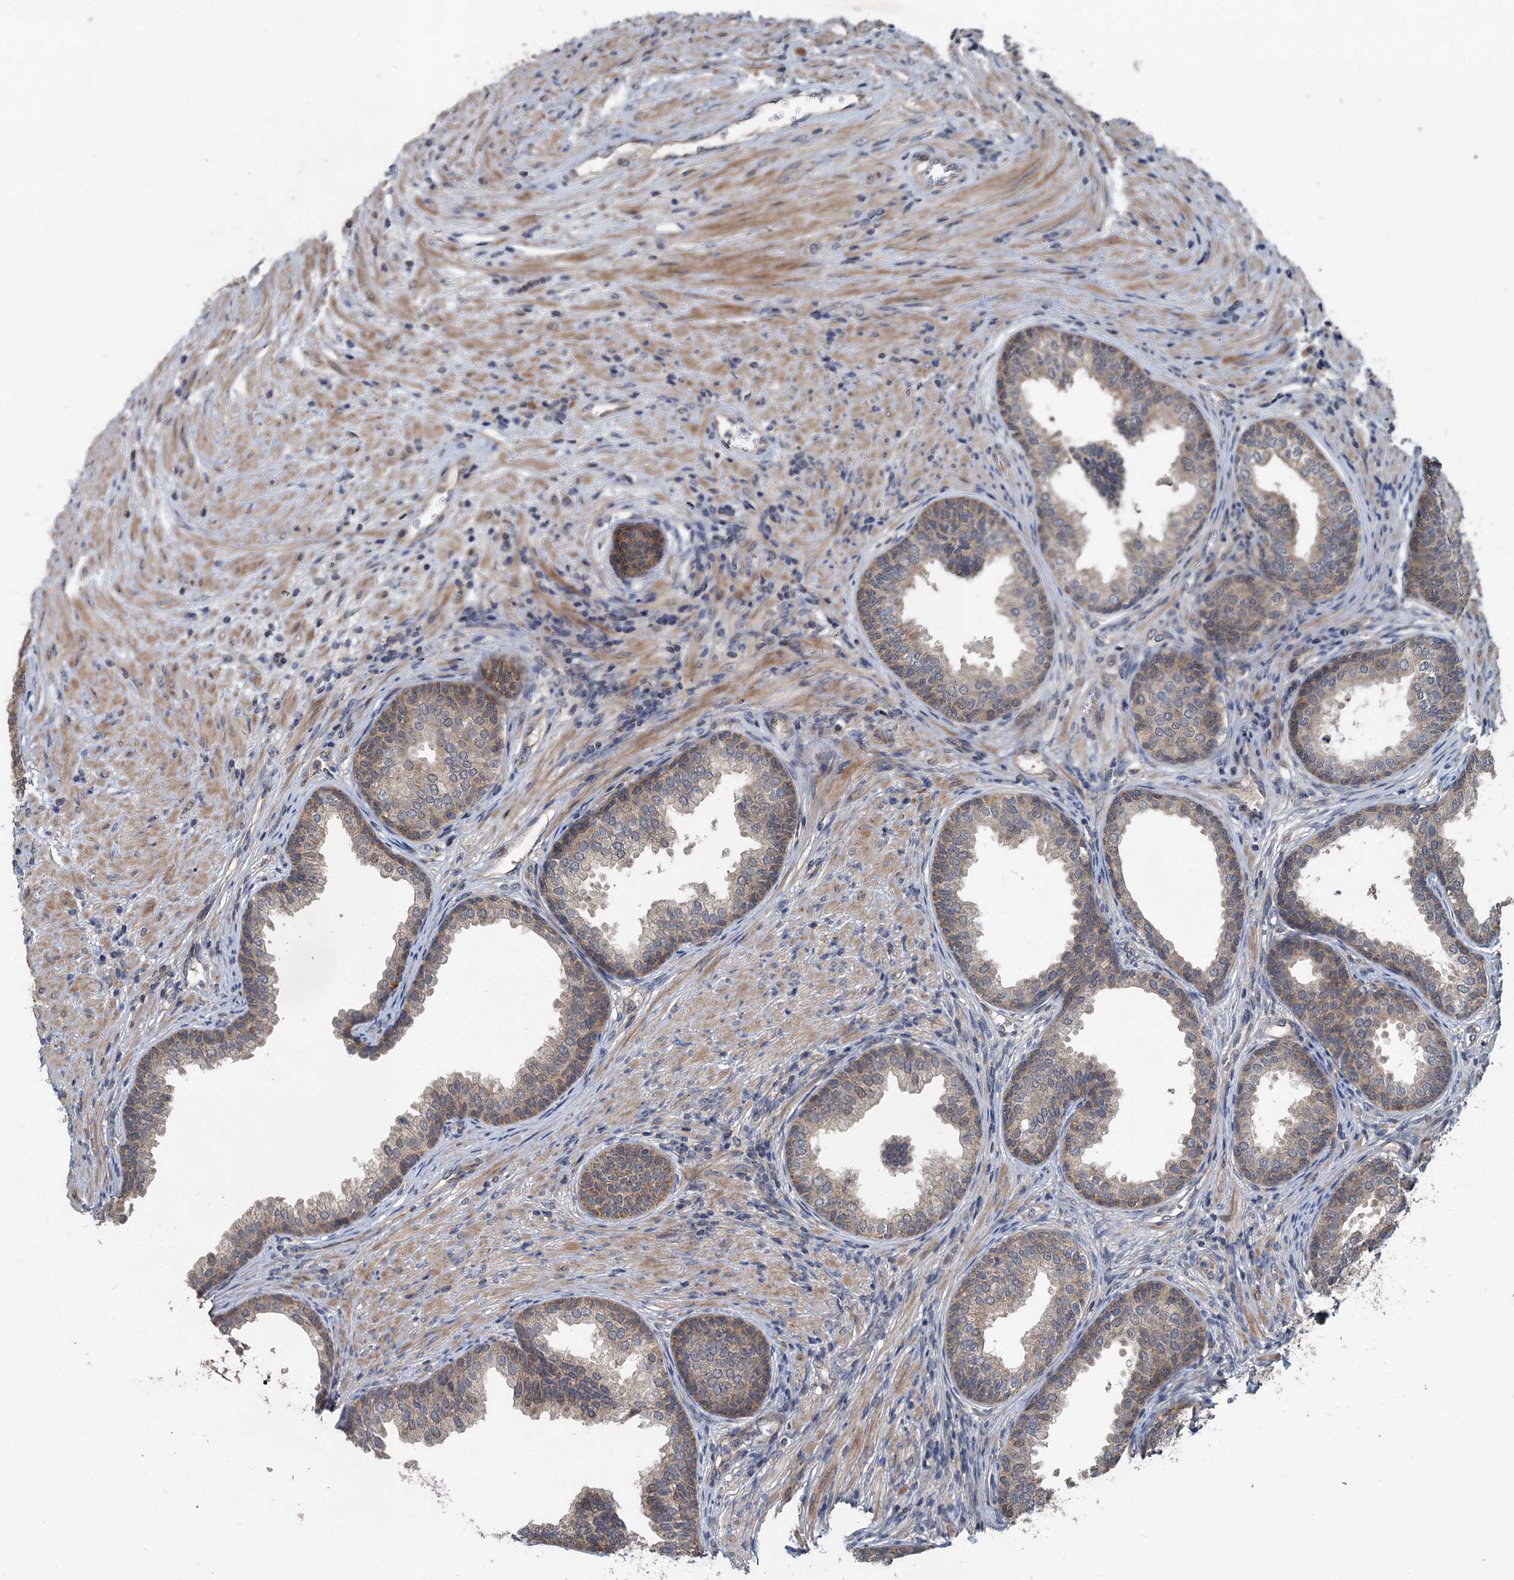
{"staining": {"intensity": "weak", "quantity": ">75%", "location": "cytoplasmic/membranous"}, "tissue": "prostate", "cell_type": "Glandular cells", "image_type": "normal", "snomed": [{"axis": "morphology", "description": "Normal tissue, NOS"}, {"axis": "topography", "description": "Prostate"}], "caption": "Brown immunohistochemical staining in normal human prostate demonstrates weak cytoplasmic/membranous positivity in approximately >75% of glandular cells.", "gene": "OTUB1", "patient": {"sex": "male", "age": 76}}